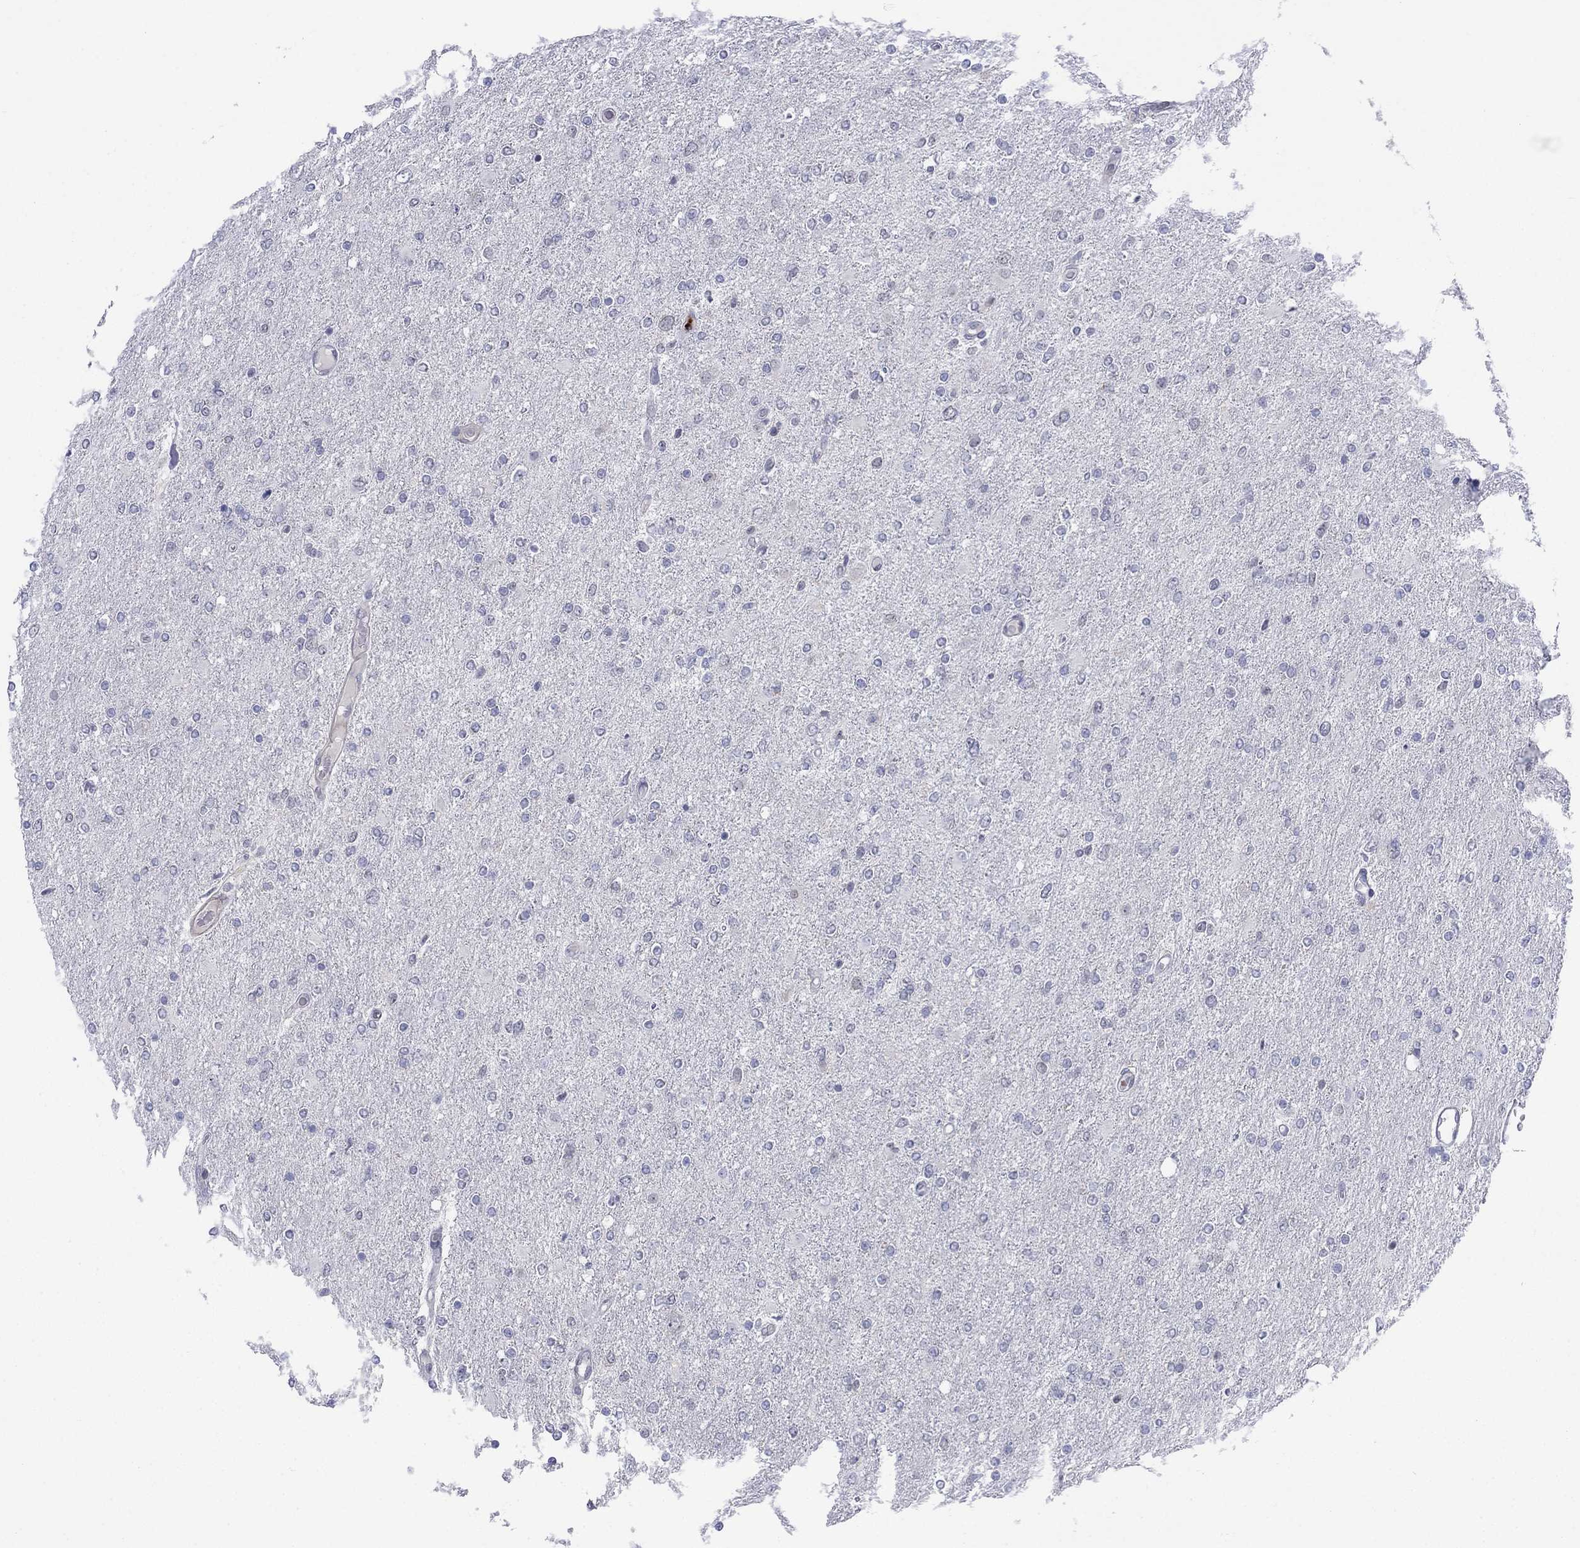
{"staining": {"intensity": "negative", "quantity": "none", "location": "none"}, "tissue": "glioma", "cell_type": "Tumor cells", "image_type": "cancer", "snomed": [{"axis": "morphology", "description": "Glioma, malignant, High grade"}, {"axis": "topography", "description": "Cerebral cortex"}], "caption": "Tumor cells are negative for brown protein staining in high-grade glioma (malignant). The staining was performed using DAB to visualize the protein expression in brown, while the nuclei were stained in blue with hematoxylin (Magnification: 20x).", "gene": "MTRFR", "patient": {"sex": "male", "age": 70}}